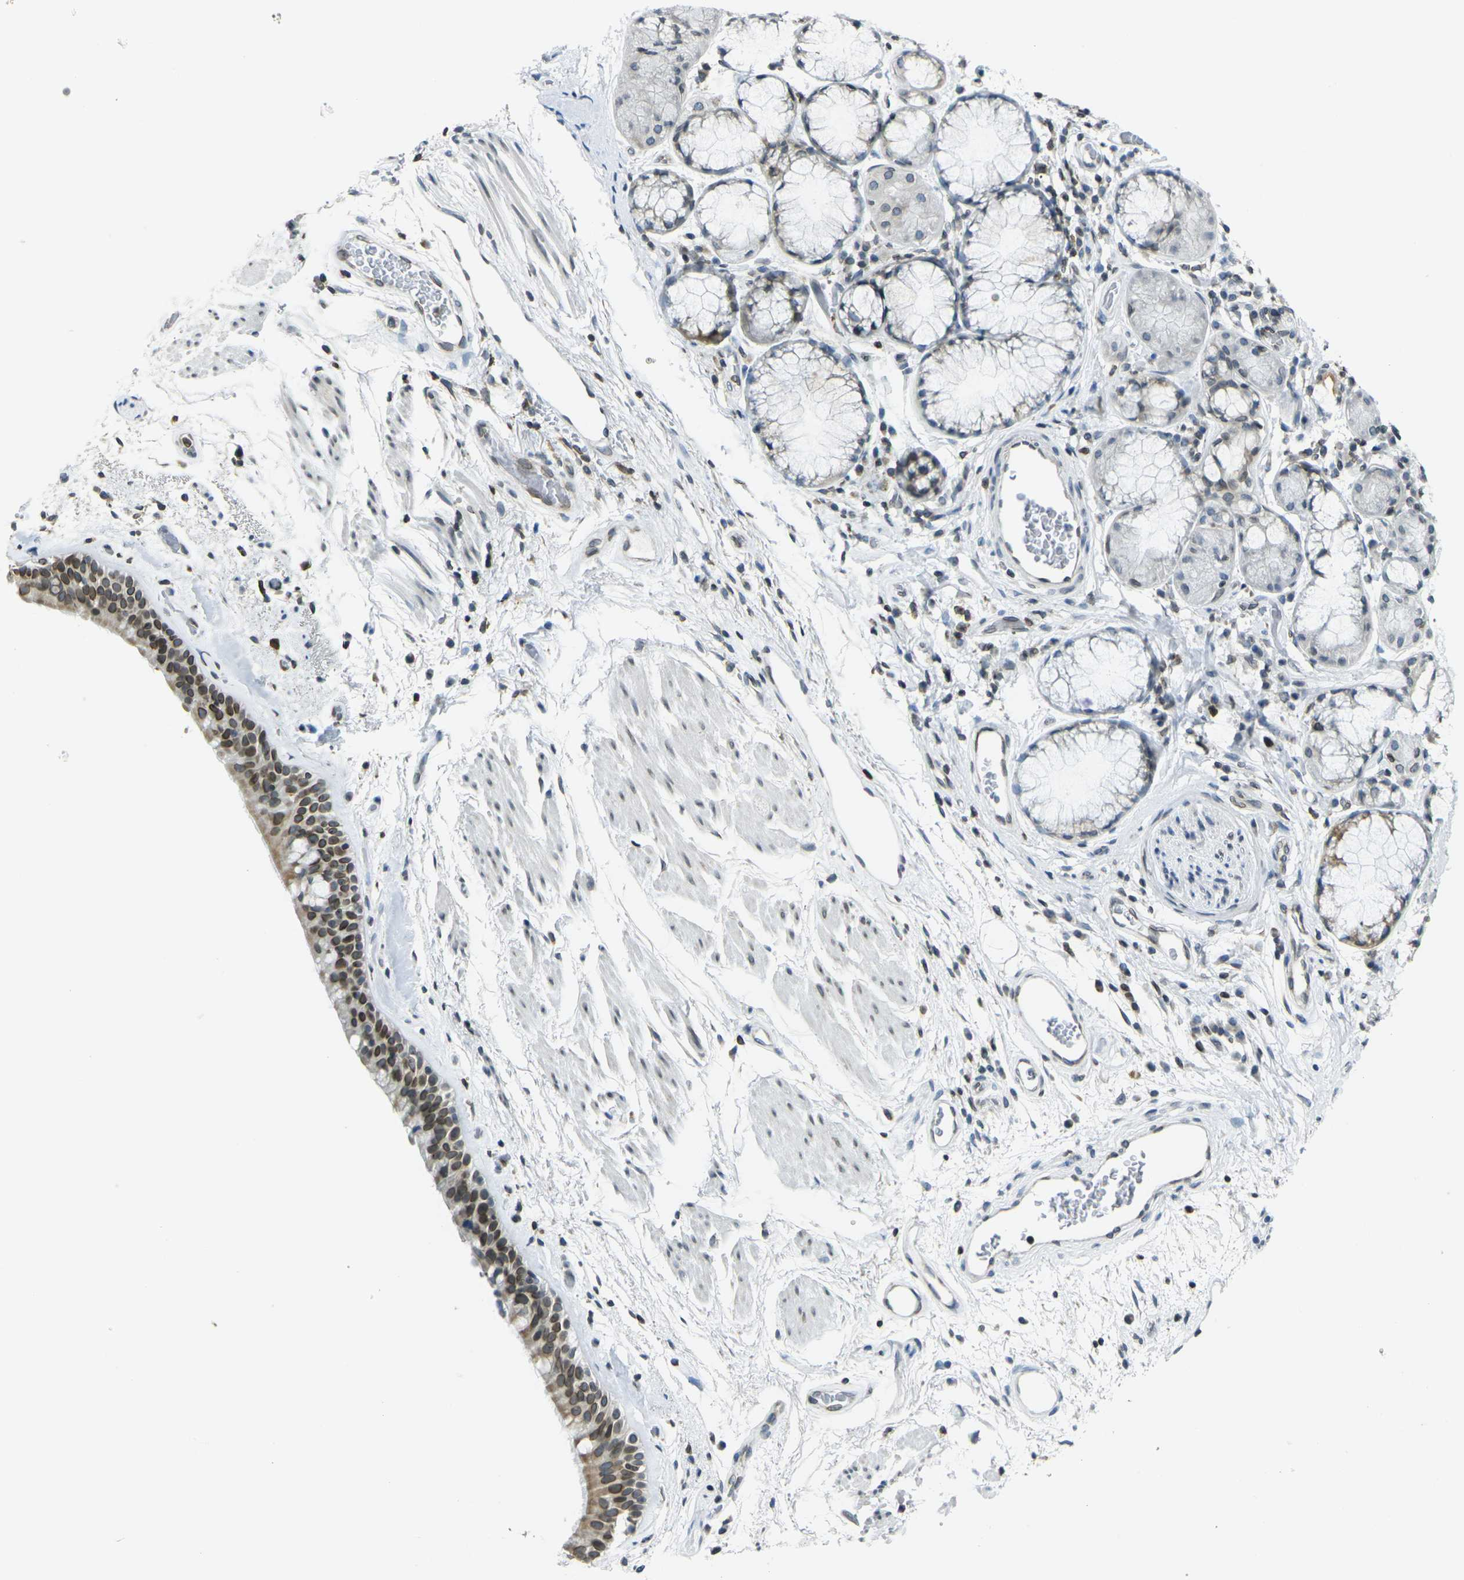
{"staining": {"intensity": "moderate", "quantity": ">75%", "location": "cytoplasmic/membranous,nuclear"}, "tissue": "bronchus", "cell_type": "Respiratory epithelial cells", "image_type": "normal", "snomed": [{"axis": "morphology", "description": "Normal tissue, NOS"}, {"axis": "morphology", "description": "Adenocarcinoma, NOS"}, {"axis": "topography", "description": "Bronchus"}, {"axis": "topography", "description": "Lung"}], "caption": "Protein staining by immunohistochemistry demonstrates moderate cytoplasmic/membranous,nuclear staining in about >75% of respiratory epithelial cells in benign bronchus.", "gene": "BRDT", "patient": {"sex": "female", "age": 54}}